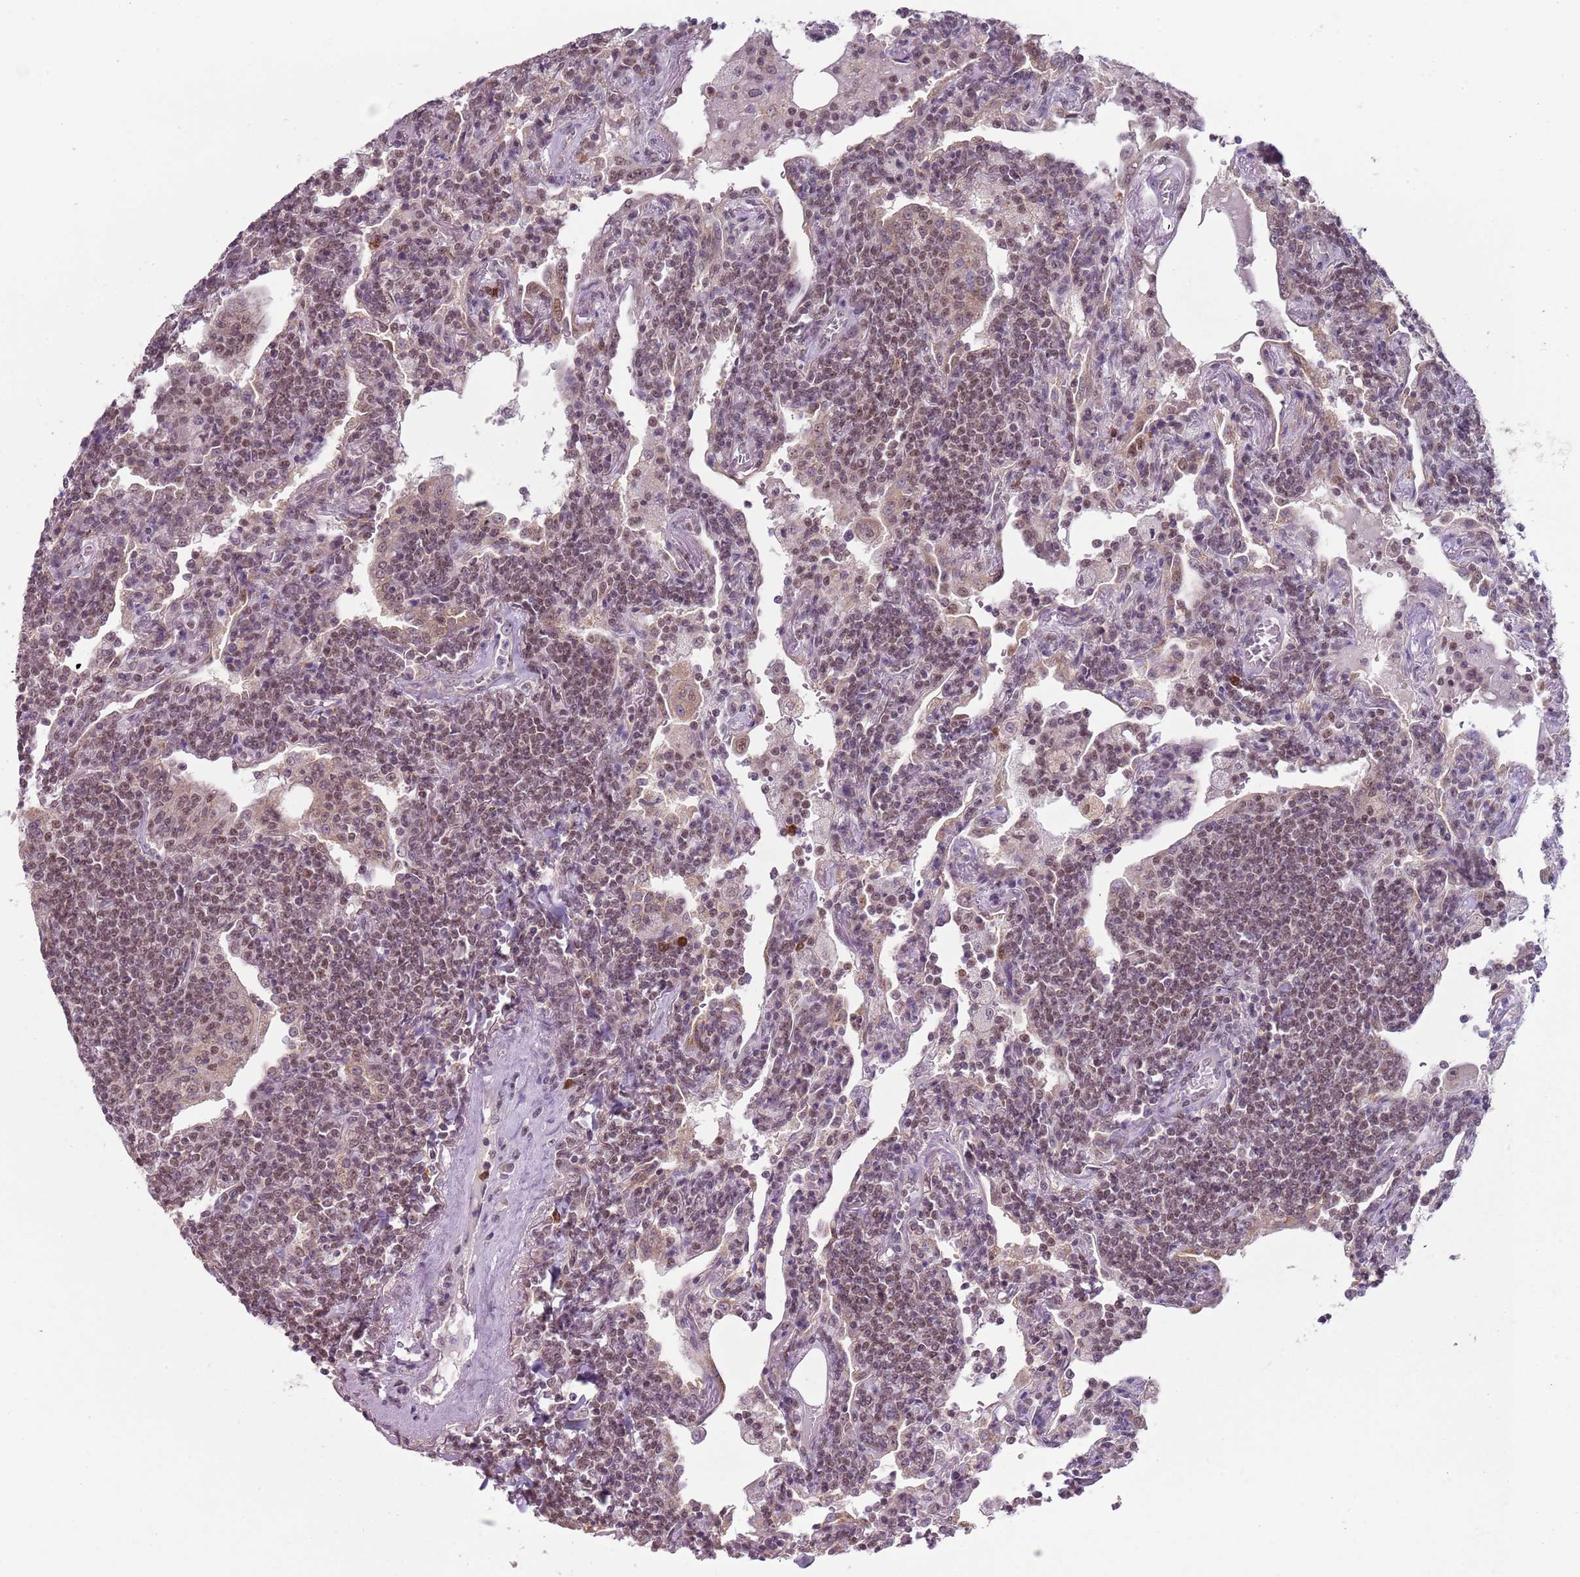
{"staining": {"intensity": "moderate", "quantity": ">75%", "location": "nuclear"}, "tissue": "lymphoma", "cell_type": "Tumor cells", "image_type": "cancer", "snomed": [{"axis": "morphology", "description": "Malignant lymphoma, non-Hodgkin's type, Low grade"}, {"axis": "topography", "description": "Lung"}], "caption": "Lymphoma stained with DAB (3,3'-diaminobenzidine) immunohistochemistry demonstrates medium levels of moderate nuclear positivity in approximately >75% of tumor cells. Using DAB (3,3'-diaminobenzidine) (brown) and hematoxylin (blue) stains, captured at high magnification using brightfield microscopy.", "gene": "SMARCAL1", "patient": {"sex": "female", "age": 71}}